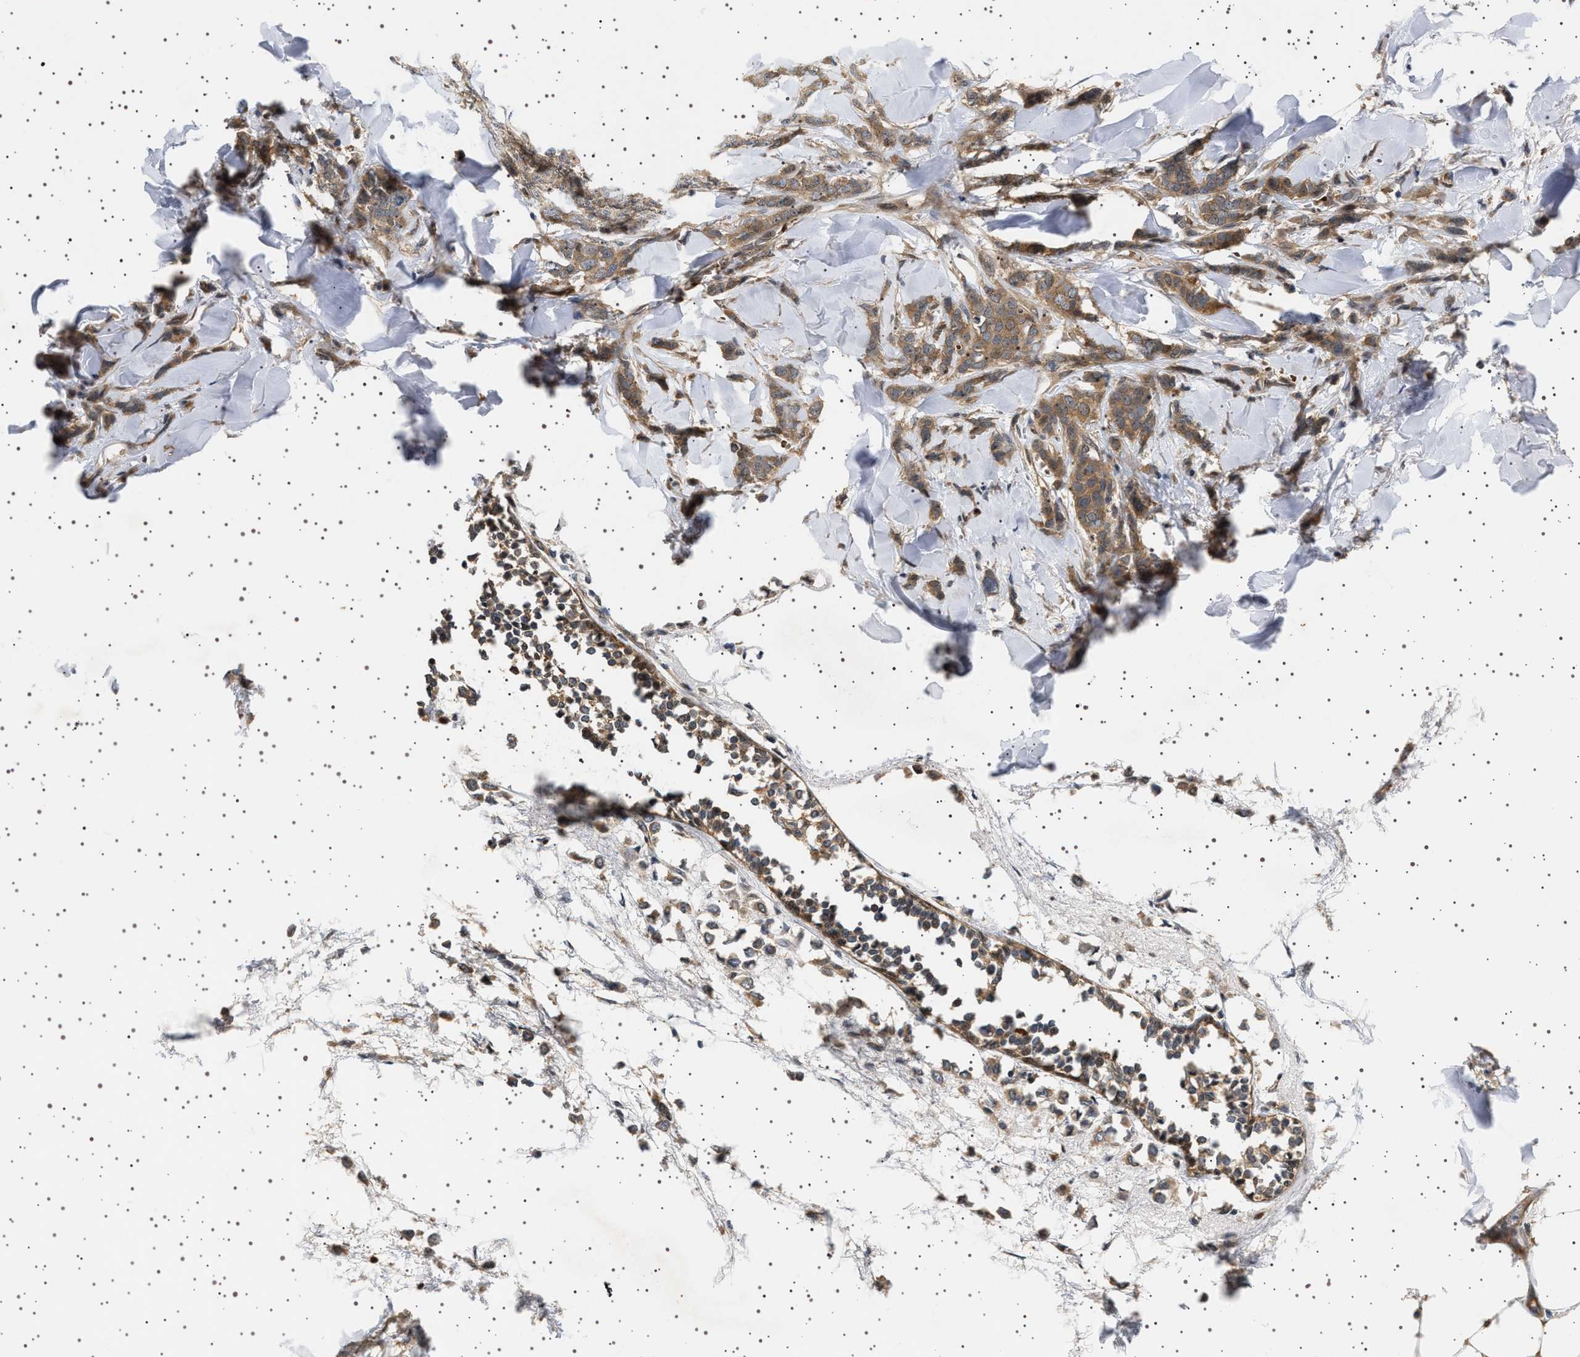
{"staining": {"intensity": "moderate", "quantity": ">75%", "location": "cytoplasmic/membranous"}, "tissue": "breast cancer", "cell_type": "Tumor cells", "image_type": "cancer", "snomed": [{"axis": "morphology", "description": "Lobular carcinoma"}, {"axis": "topography", "description": "Skin"}, {"axis": "topography", "description": "Breast"}], "caption": "A high-resolution histopathology image shows IHC staining of breast cancer, which shows moderate cytoplasmic/membranous staining in about >75% of tumor cells. (IHC, brightfield microscopy, high magnification).", "gene": "BAG3", "patient": {"sex": "female", "age": 46}}